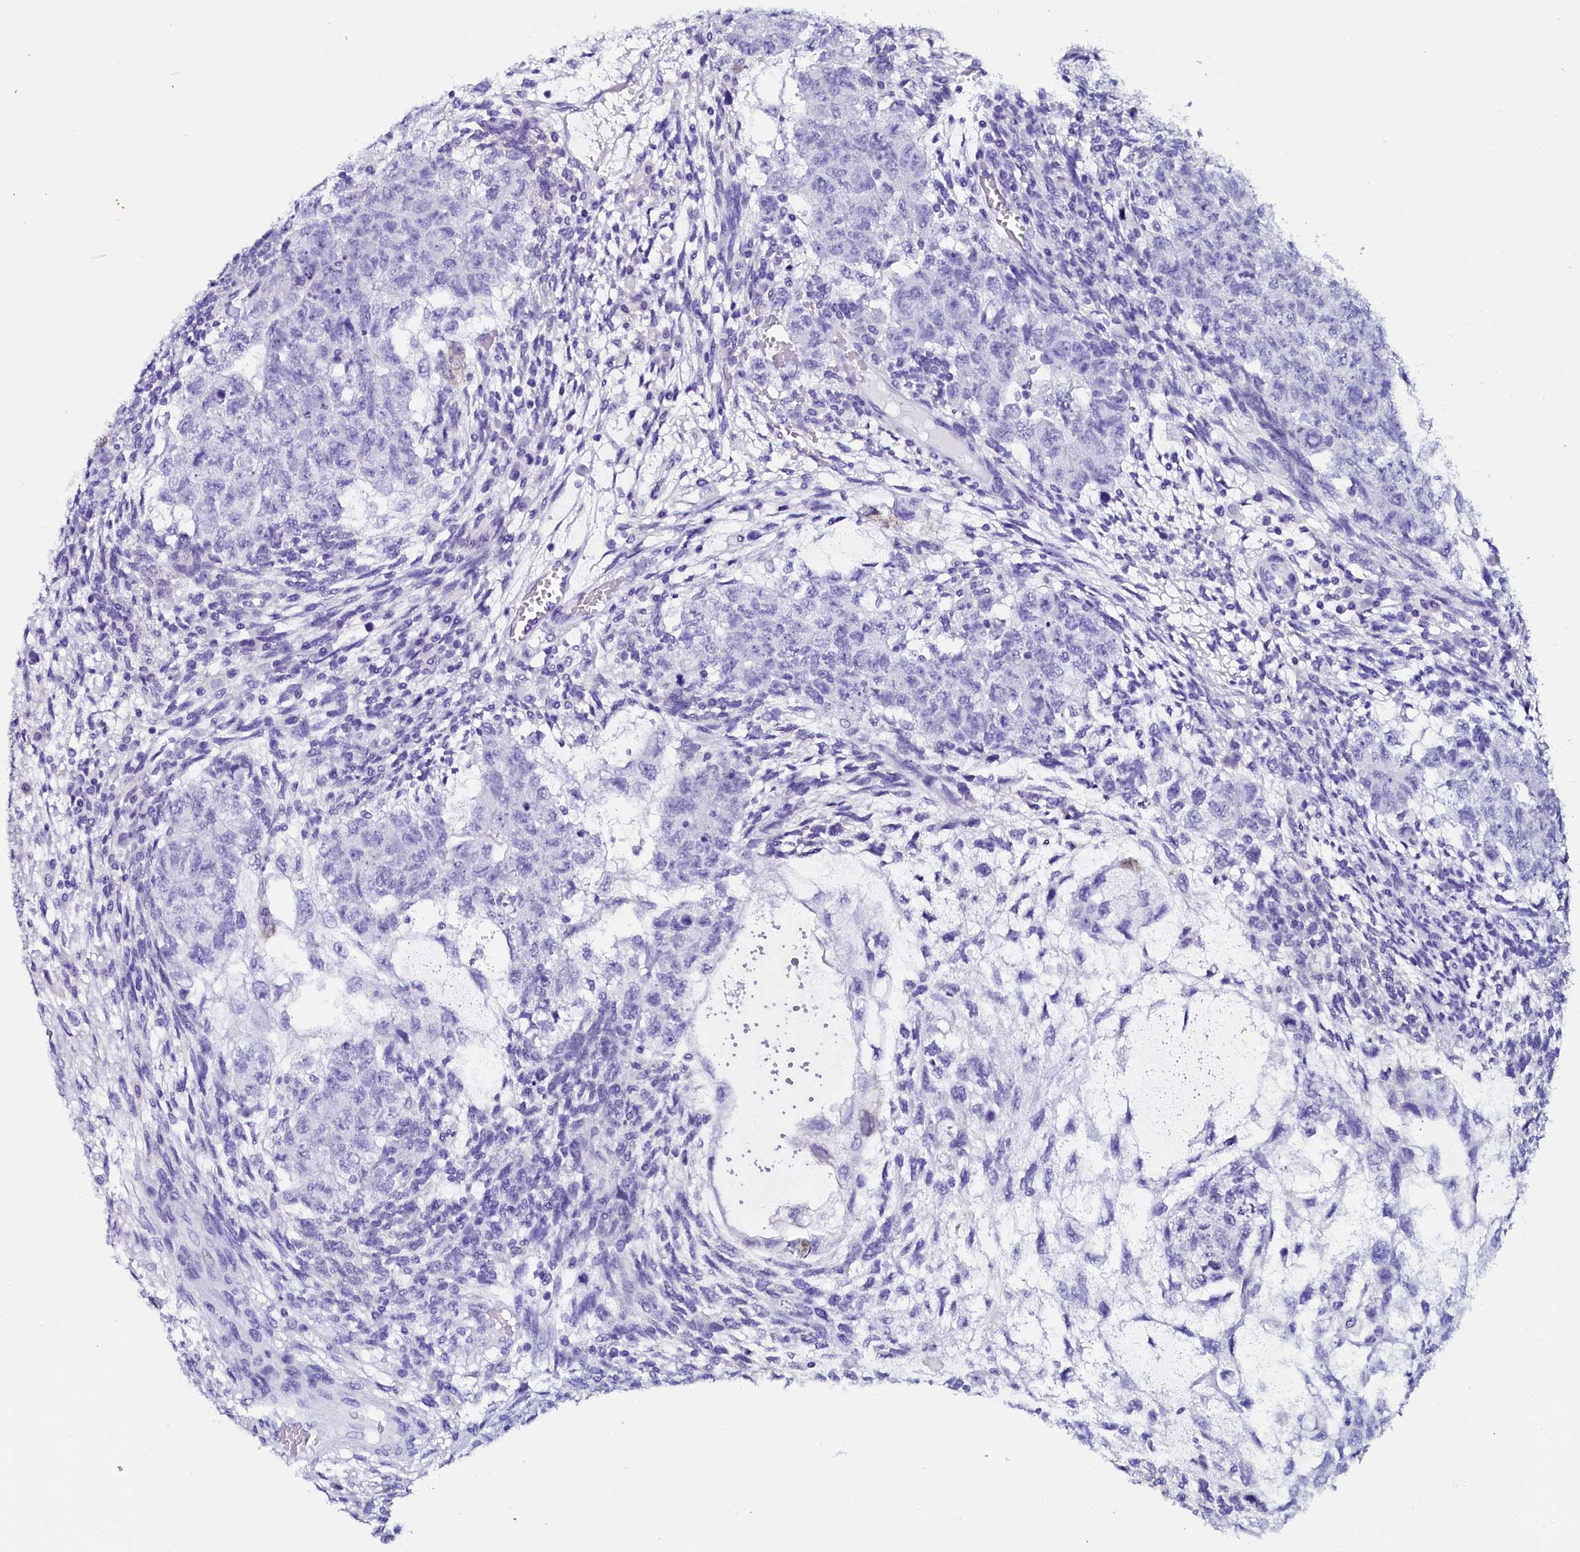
{"staining": {"intensity": "negative", "quantity": "none", "location": "none"}, "tissue": "testis cancer", "cell_type": "Tumor cells", "image_type": "cancer", "snomed": [{"axis": "morphology", "description": "Normal tissue, NOS"}, {"axis": "morphology", "description": "Carcinoma, Embryonal, NOS"}, {"axis": "topography", "description": "Testis"}], "caption": "Immunohistochemical staining of human embryonal carcinoma (testis) reveals no significant expression in tumor cells.", "gene": "SORD", "patient": {"sex": "male", "age": 36}}